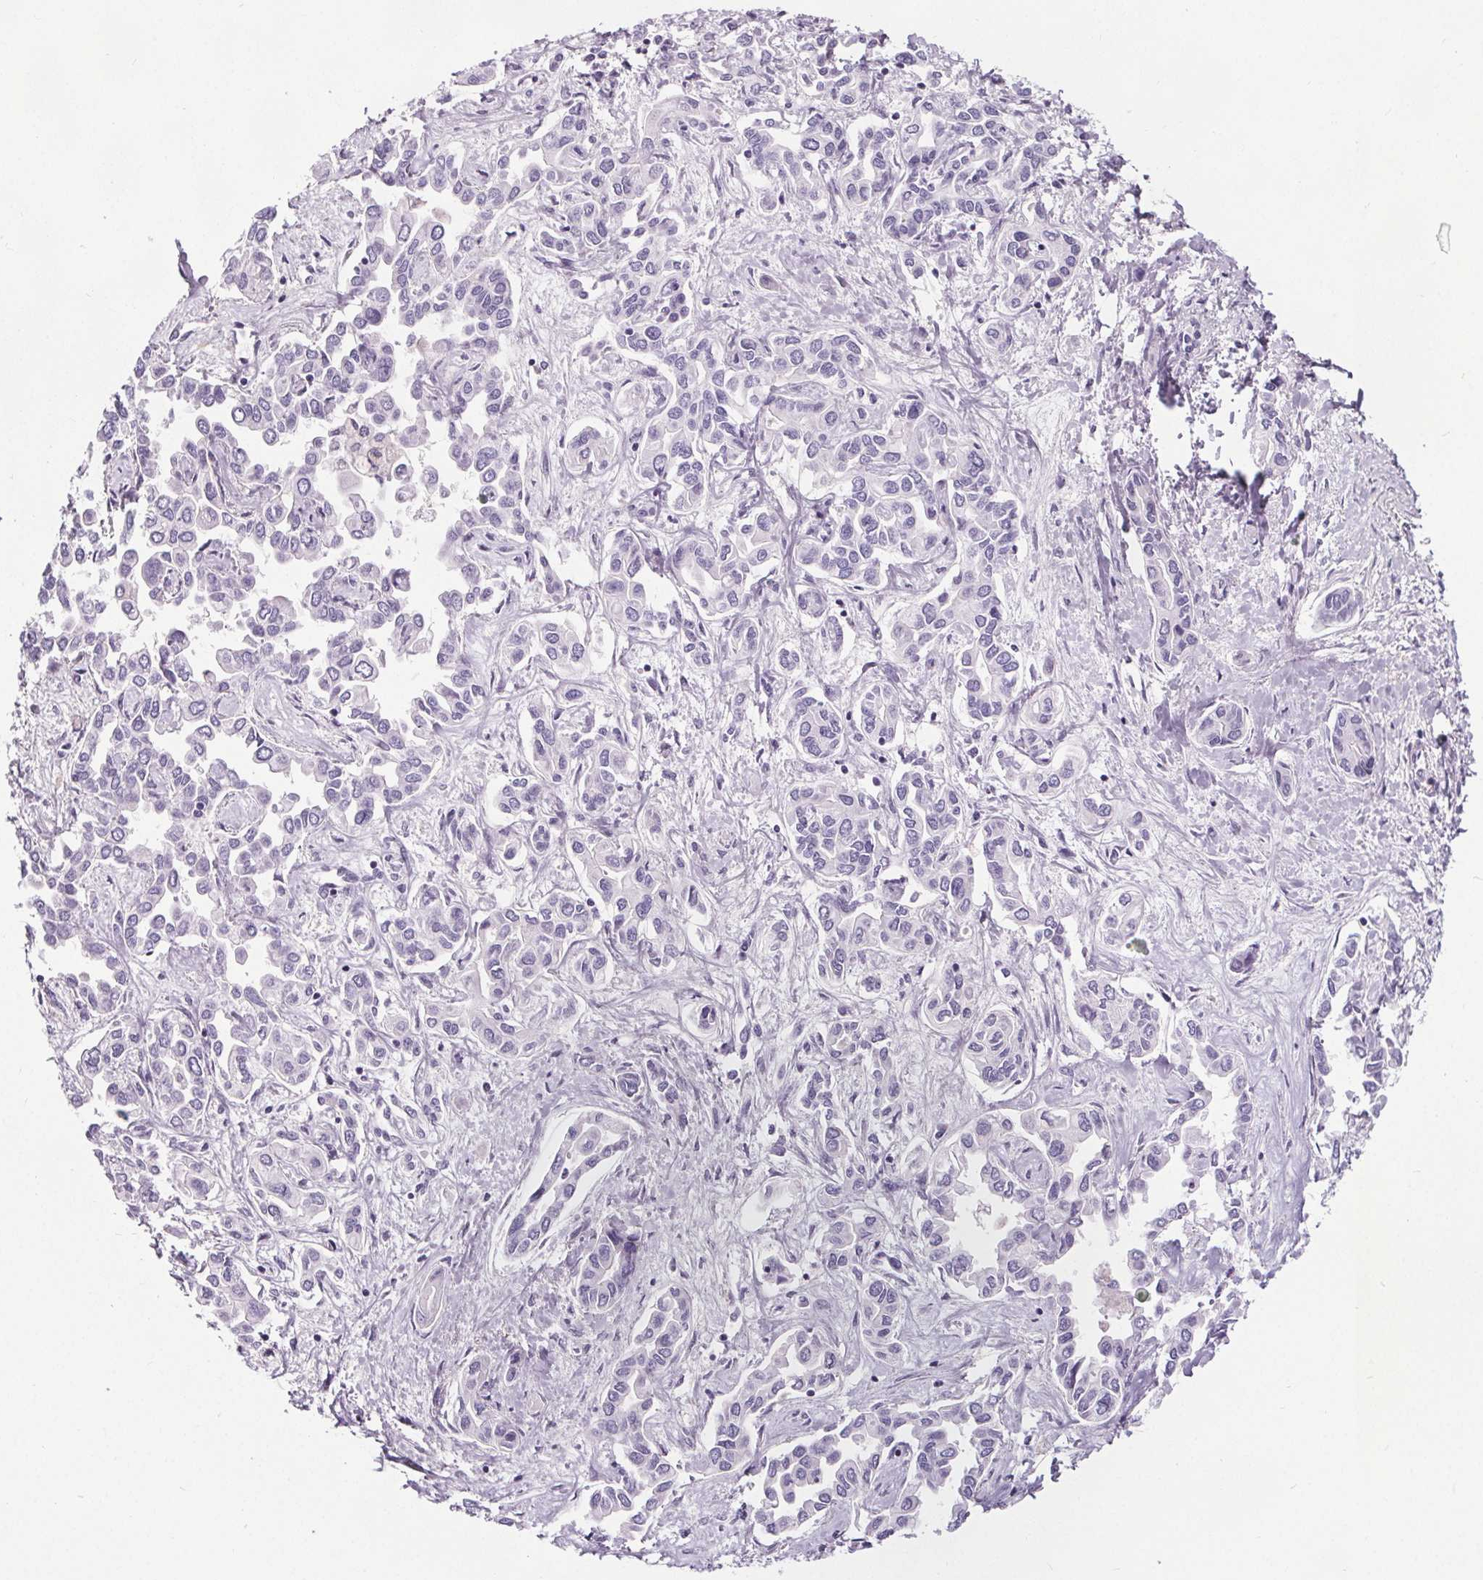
{"staining": {"intensity": "negative", "quantity": "none", "location": "none"}, "tissue": "liver cancer", "cell_type": "Tumor cells", "image_type": "cancer", "snomed": [{"axis": "morphology", "description": "Cholangiocarcinoma"}, {"axis": "topography", "description": "Liver"}], "caption": "DAB (3,3'-diaminobenzidine) immunohistochemical staining of cholangiocarcinoma (liver) shows no significant expression in tumor cells. Nuclei are stained in blue.", "gene": "ELAVL2", "patient": {"sex": "female", "age": 64}}